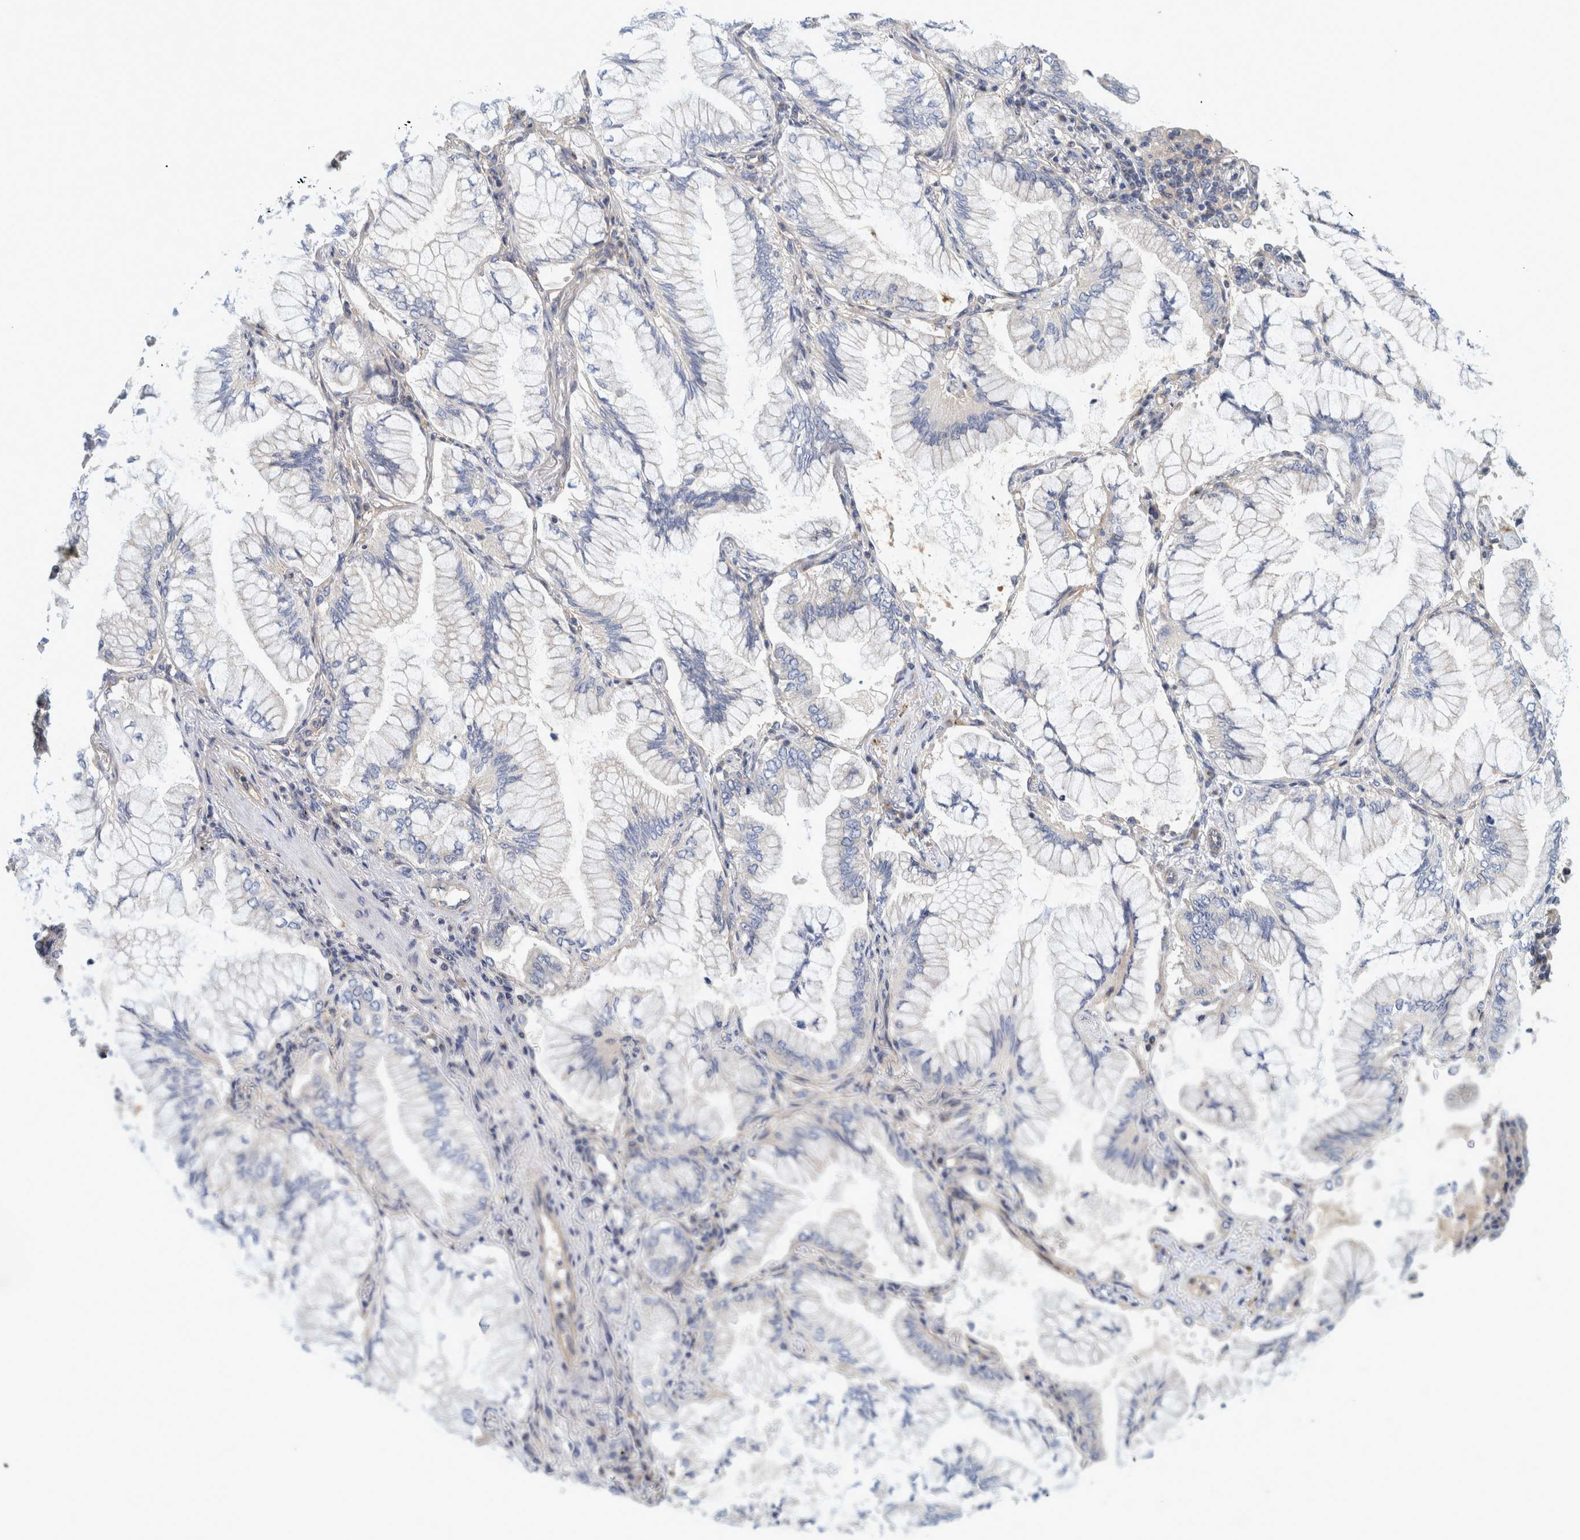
{"staining": {"intensity": "negative", "quantity": "none", "location": "none"}, "tissue": "lung cancer", "cell_type": "Tumor cells", "image_type": "cancer", "snomed": [{"axis": "morphology", "description": "Adenocarcinoma, NOS"}, {"axis": "topography", "description": "Lung"}], "caption": "DAB (3,3'-diaminobenzidine) immunohistochemical staining of human adenocarcinoma (lung) displays no significant staining in tumor cells.", "gene": "ZNF324B", "patient": {"sex": "female", "age": 70}}